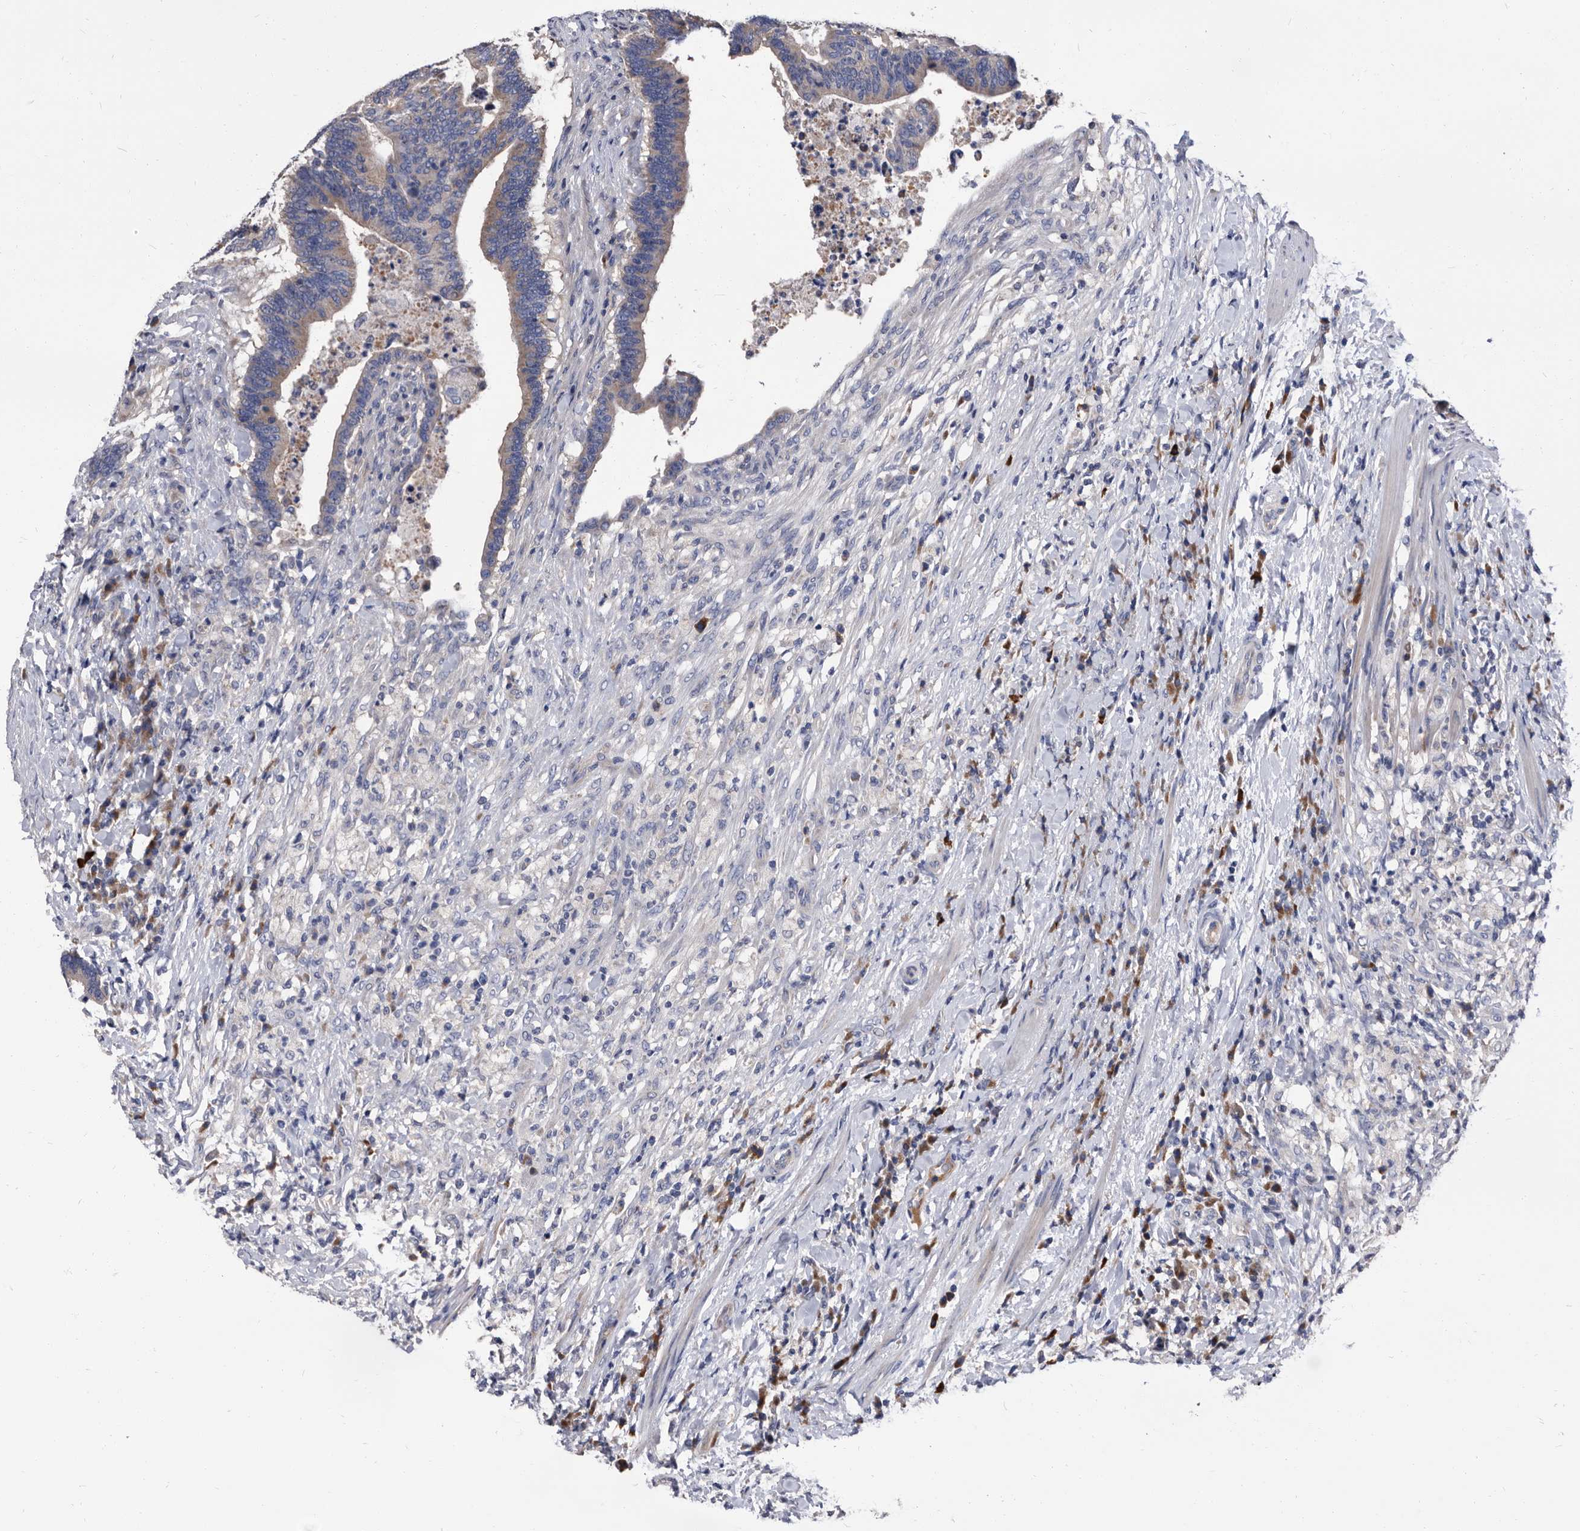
{"staining": {"intensity": "weak", "quantity": ">75%", "location": "cytoplasmic/membranous"}, "tissue": "colorectal cancer", "cell_type": "Tumor cells", "image_type": "cancer", "snomed": [{"axis": "morphology", "description": "Adenocarcinoma, NOS"}, {"axis": "topography", "description": "Colon"}], "caption": "Protein expression analysis of adenocarcinoma (colorectal) demonstrates weak cytoplasmic/membranous positivity in approximately >75% of tumor cells. Using DAB (3,3'-diaminobenzidine) (brown) and hematoxylin (blue) stains, captured at high magnification using brightfield microscopy.", "gene": "DTNBP1", "patient": {"sex": "female", "age": 66}}